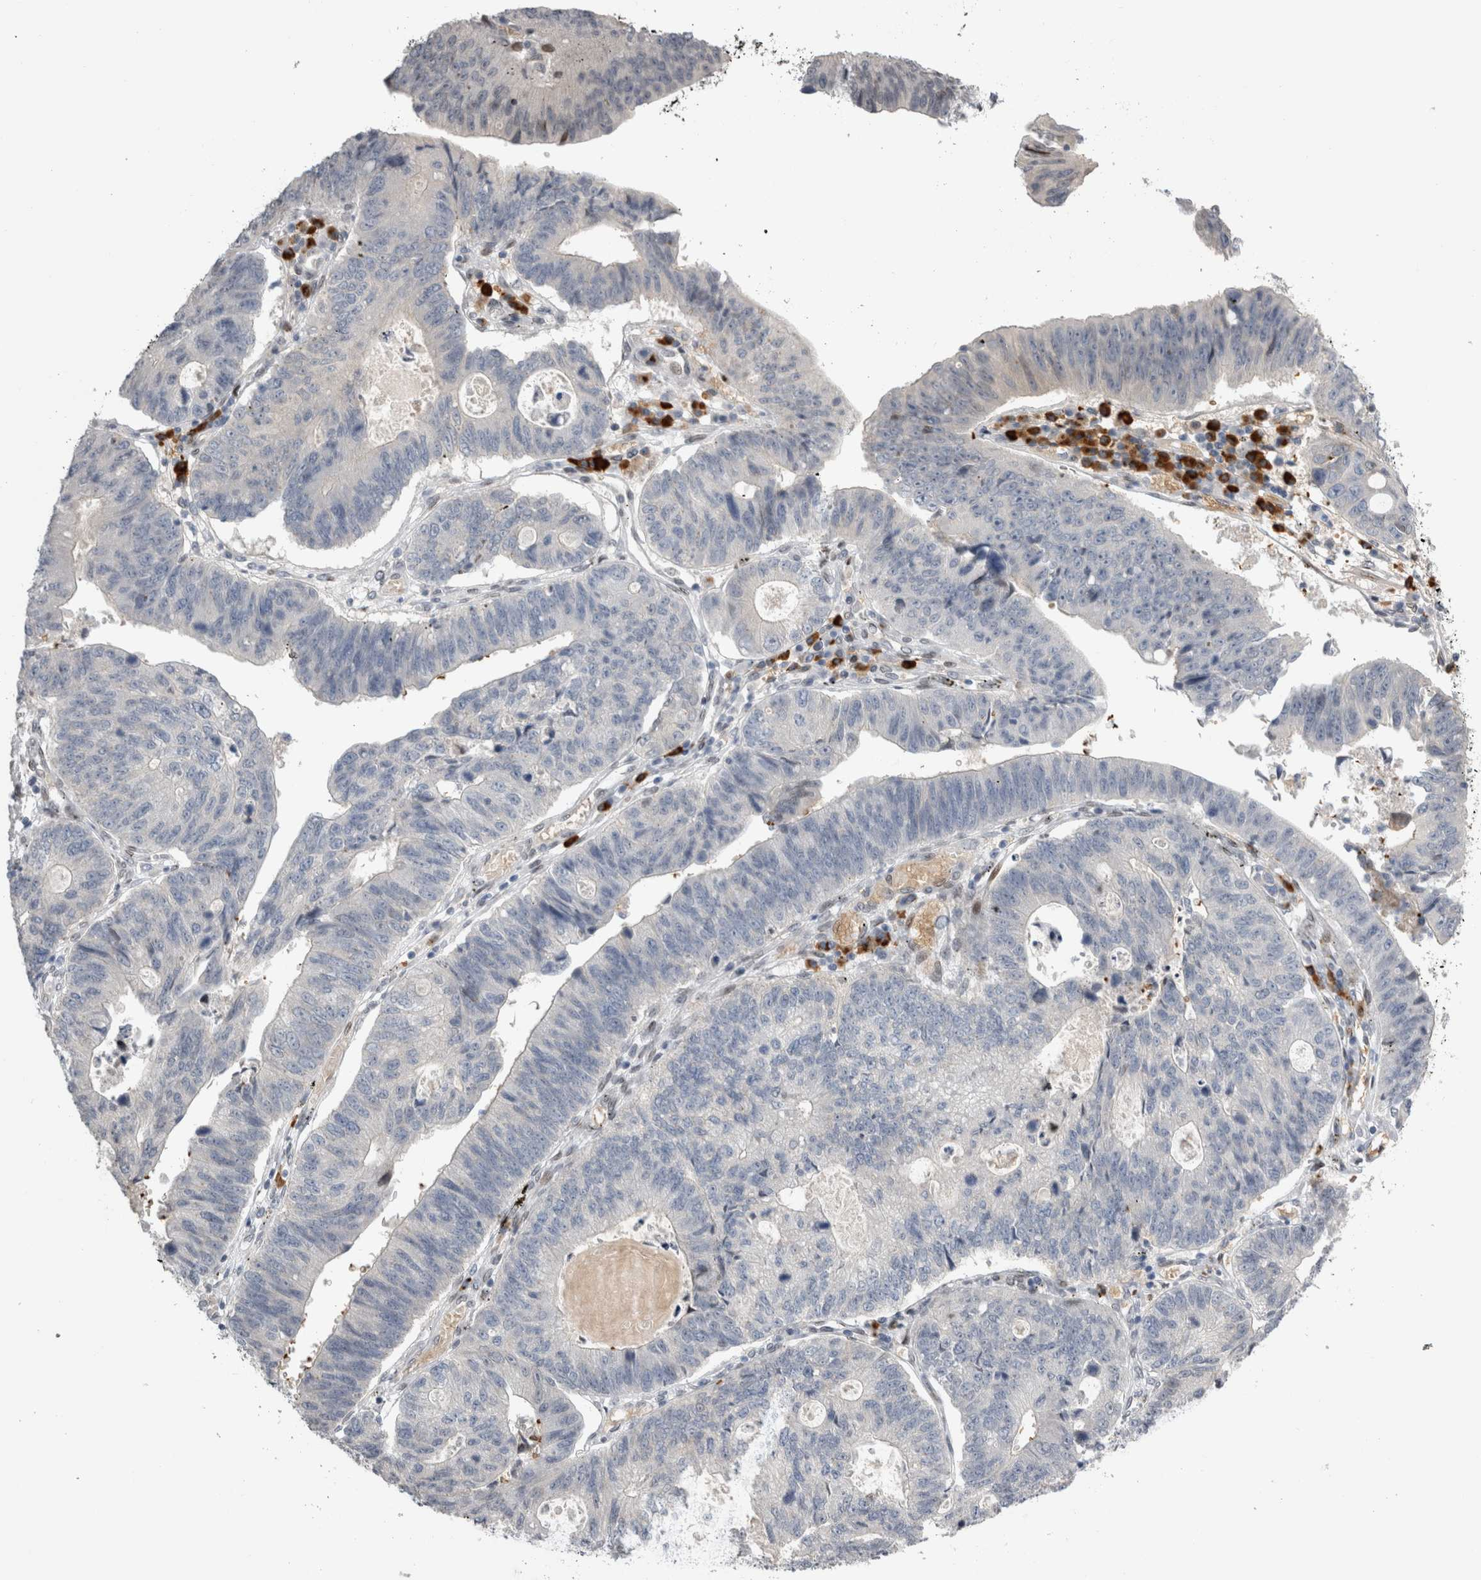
{"staining": {"intensity": "negative", "quantity": "none", "location": "none"}, "tissue": "stomach cancer", "cell_type": "Tumor cells", "image_type": "cancer", "snomed": [{"axis": "morphology", "description": "Adenocarcinoma, NOS"}, {"axis": "topography", "description": "Stomach"}], "caption": "Stomach cancer (adenocarcinoma) stained for a protein using IHC reveals no staining tumor cells.", "gene": "DMTN", "patient": {"sex": "male", "age": 59}}